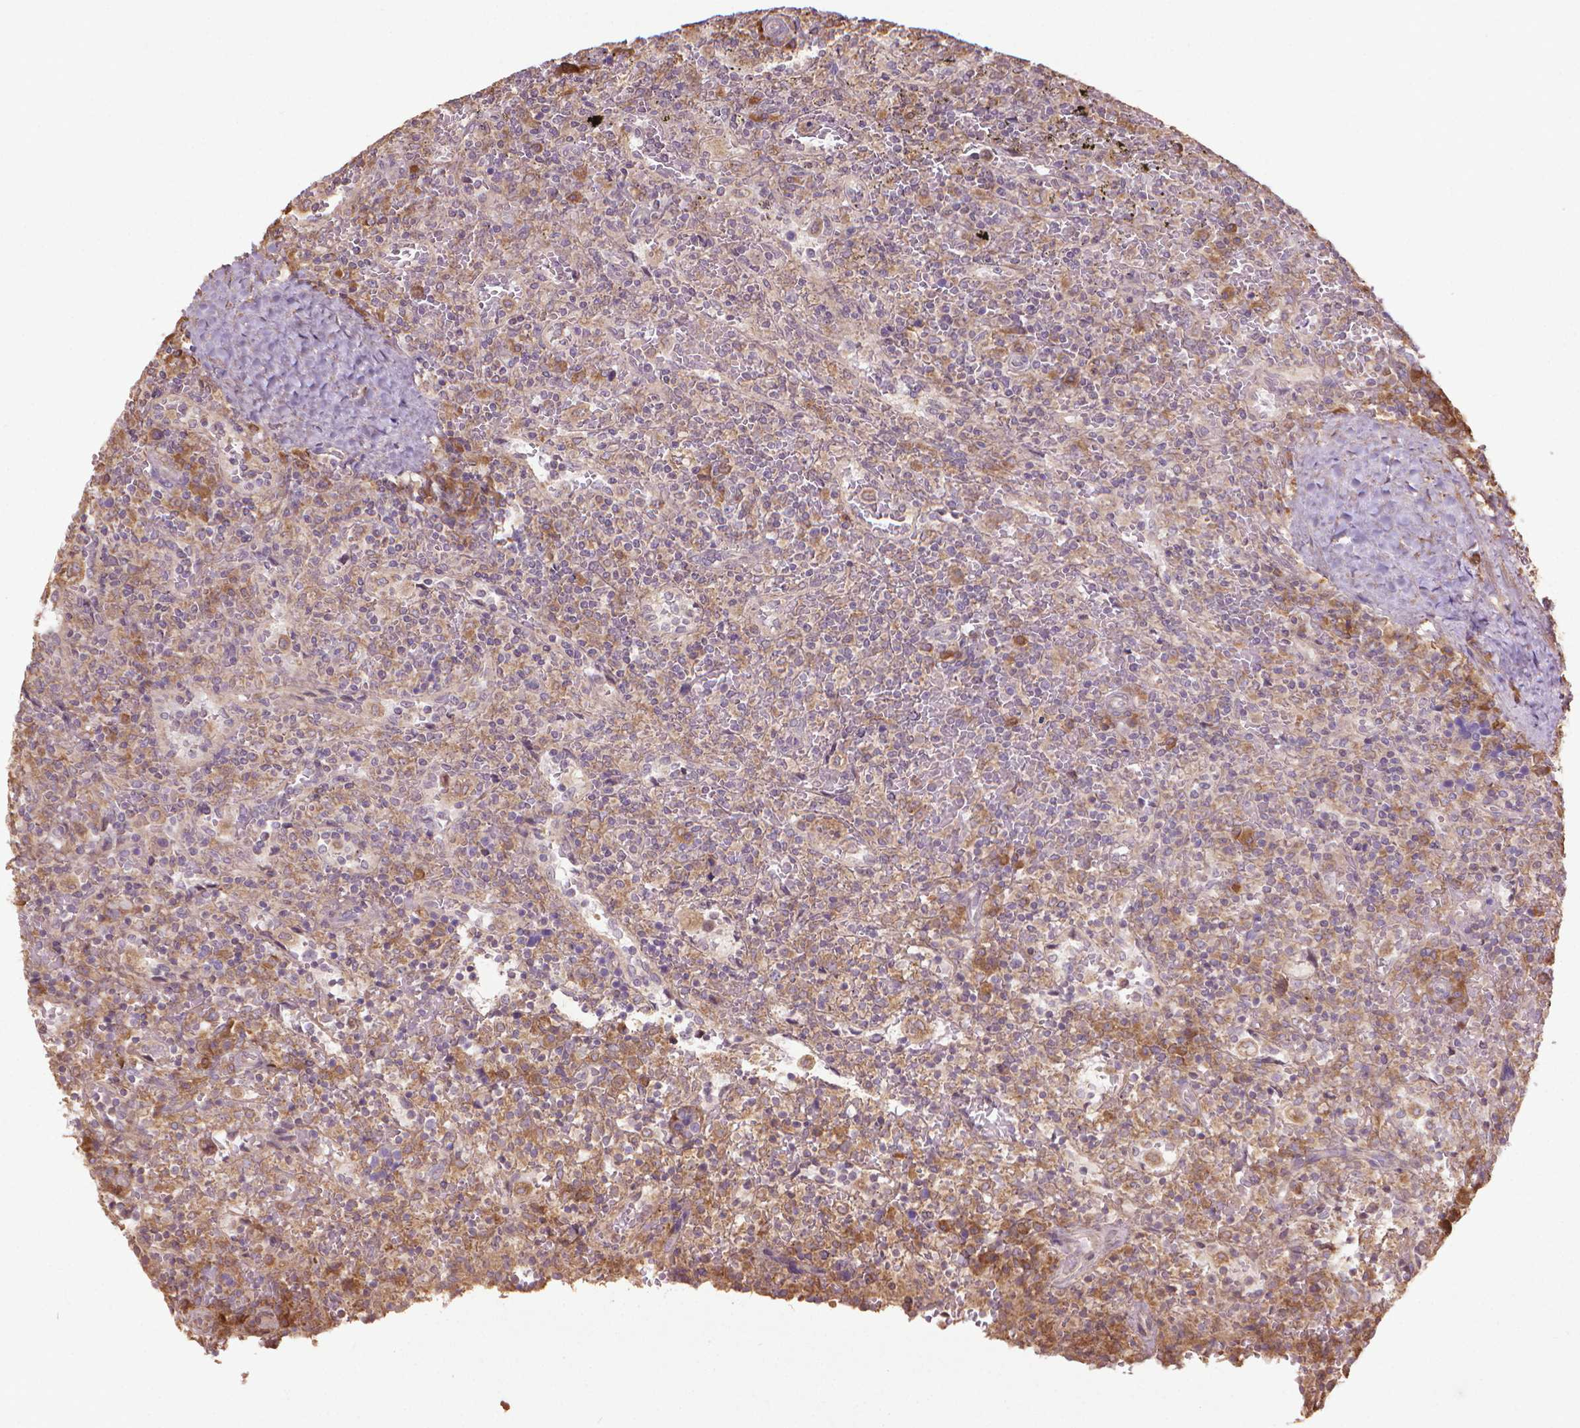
{"staining": {"intensity": "negative", "quantity": "none", "location": "none"}, "tissue": "lymphoma", "cell_type": "Tumor cells", "image_type": "cancer", "snomed": [{"axis": "morphology", "description": "Malignant lymphoma, non-Hodgkin's type, Low grade"}, {"axis": "topography", "description": "Spleen"}], "caption": "Lymphoma was stained to show a protein in brown. There is no significant expression in tumor cells.", "gene": "GAS1", "patient": {"sex": "male", "age": 62}}